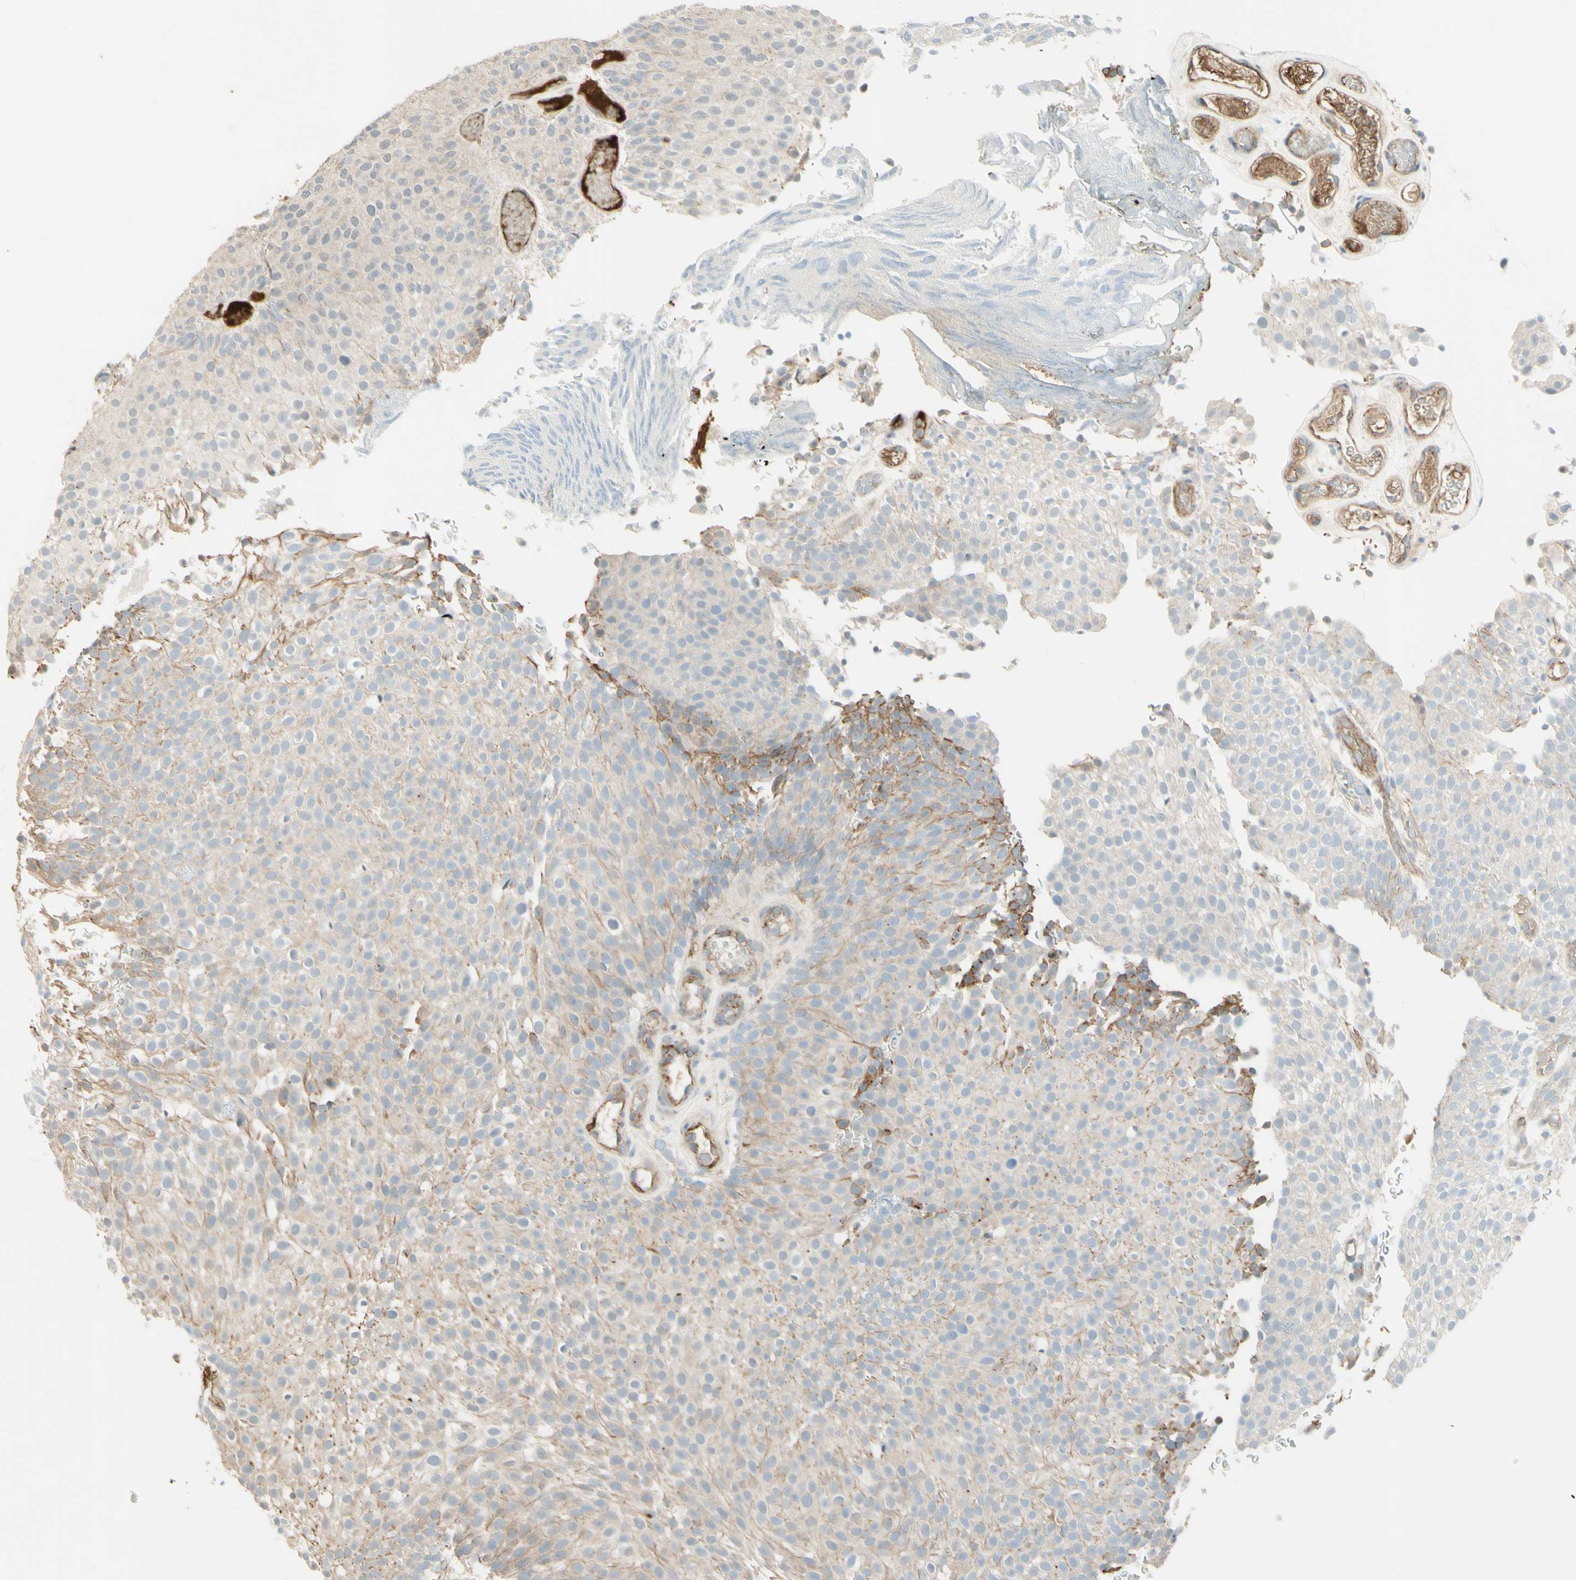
{"staining": {"intensity": "weak", "quantity": "<25%", "location": "cytoplasmic/membranous"}, "tissue": "urothelial cancer", "cell_type": "Tumor cells", "image_type": "cancer", "snomed": [{"axis": "morphology", "description": "Urothelial carcinoma, Low grade"}, {"axis": "topography", "description": "Urinary bladder"}], "caption": "DAB (3,3'-diaminobenzidine) immunohistochemical staining of urothelial cancer demonstrates no significant staining in tumor cells.", "gene": "ANGPT2", "patient": {"sex": "male", "age": 78}}